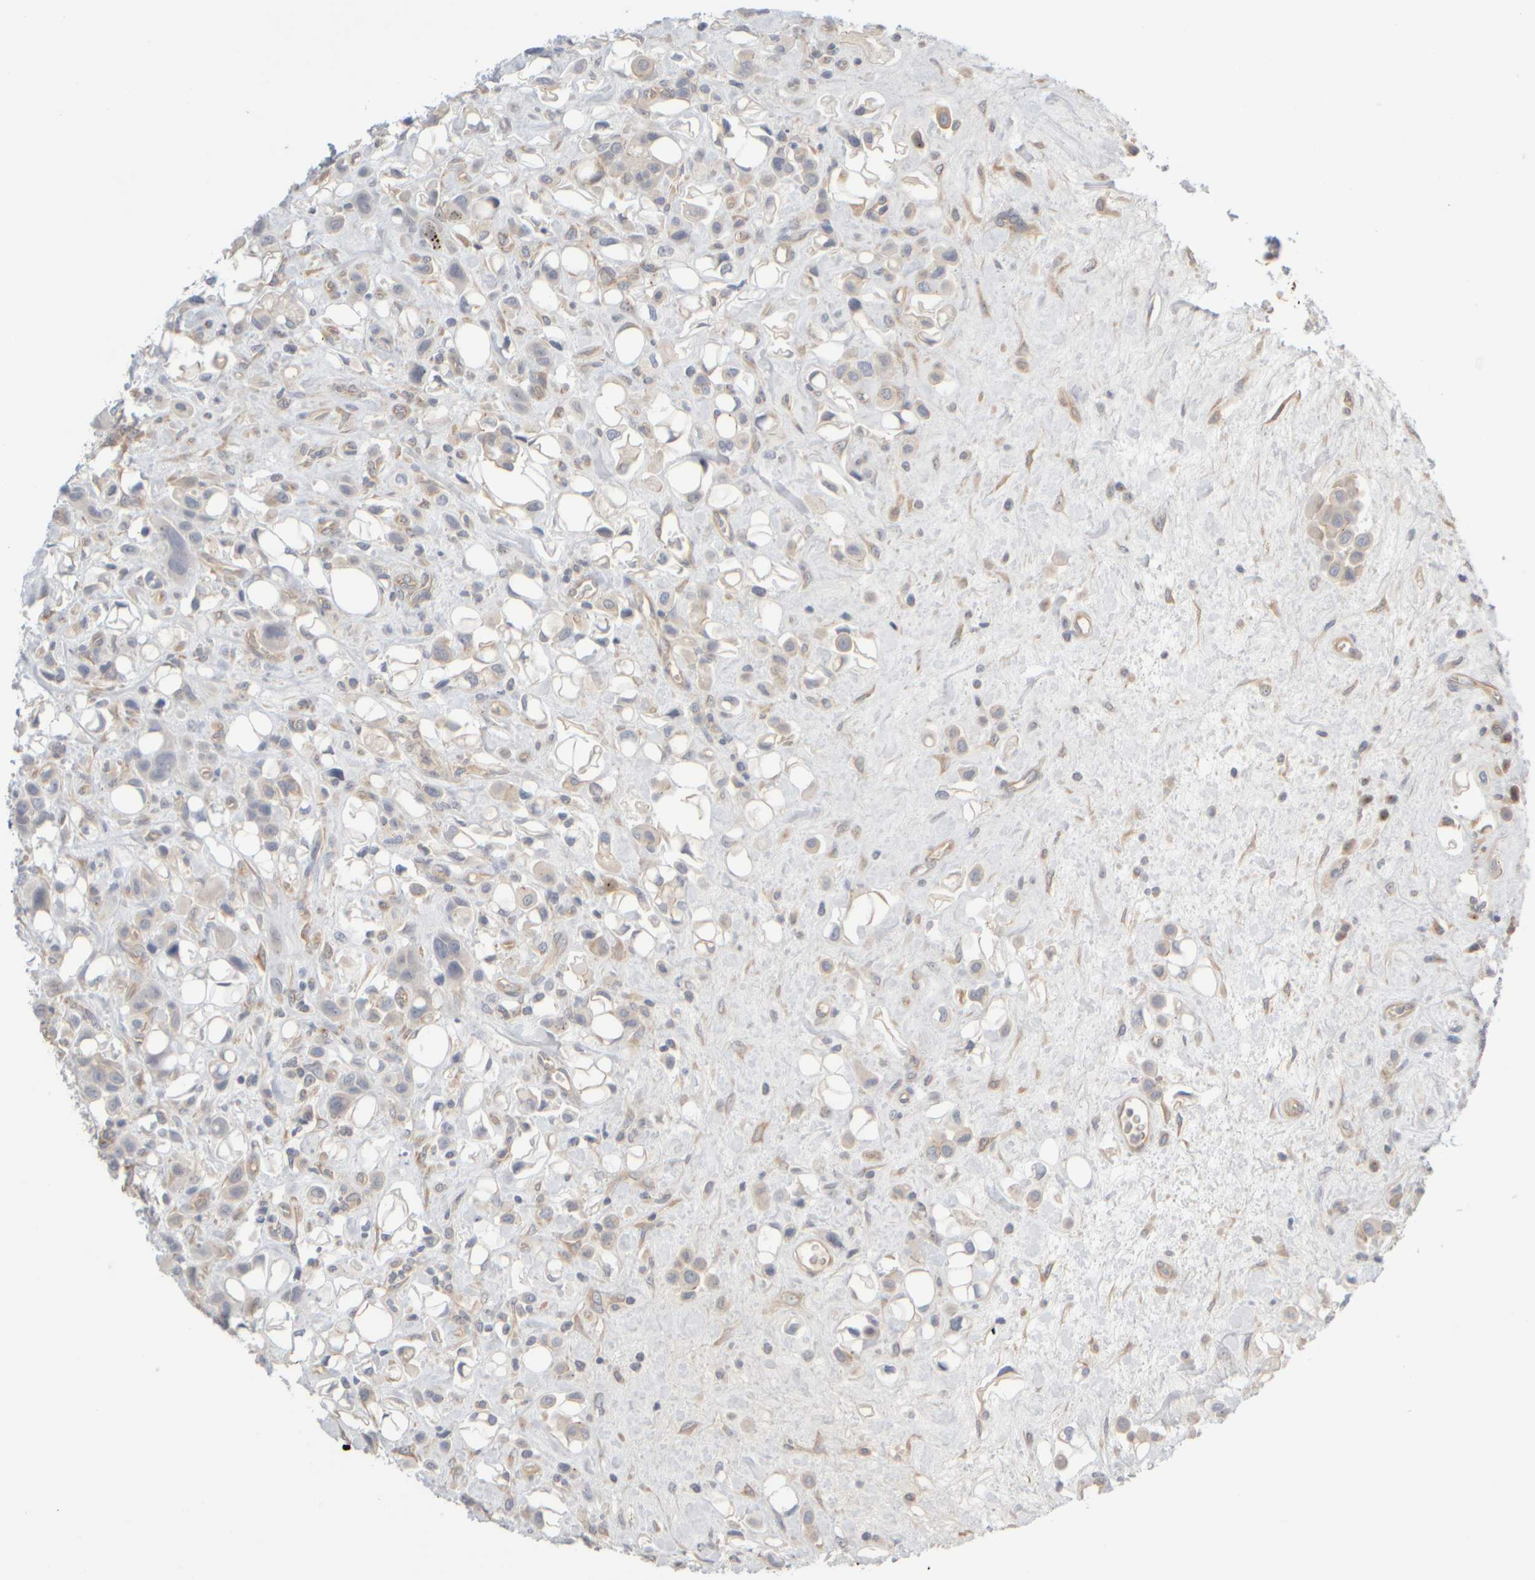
{"staining": {"intensity": "weak", "quantity": ">75%", "location": "cytoplasmic/membranous"}, "tissue": "urothelial cancer", "cell_type": "Tumor cells", "image_type": "cancer", "snomed": [{"axis": "morphology", "description": "Urothelial carcinoma, High grade"}, {"axis": "topography", "description": "Urinary bladder"}], "caption": "Tumor cells show low levels of weak cytoplasmic/membranous positivity in about >75% of cells in urothelial carcinoma (high-grade).", "gene": "GOPC", "patient": {"sex": "male", "age": 50}}